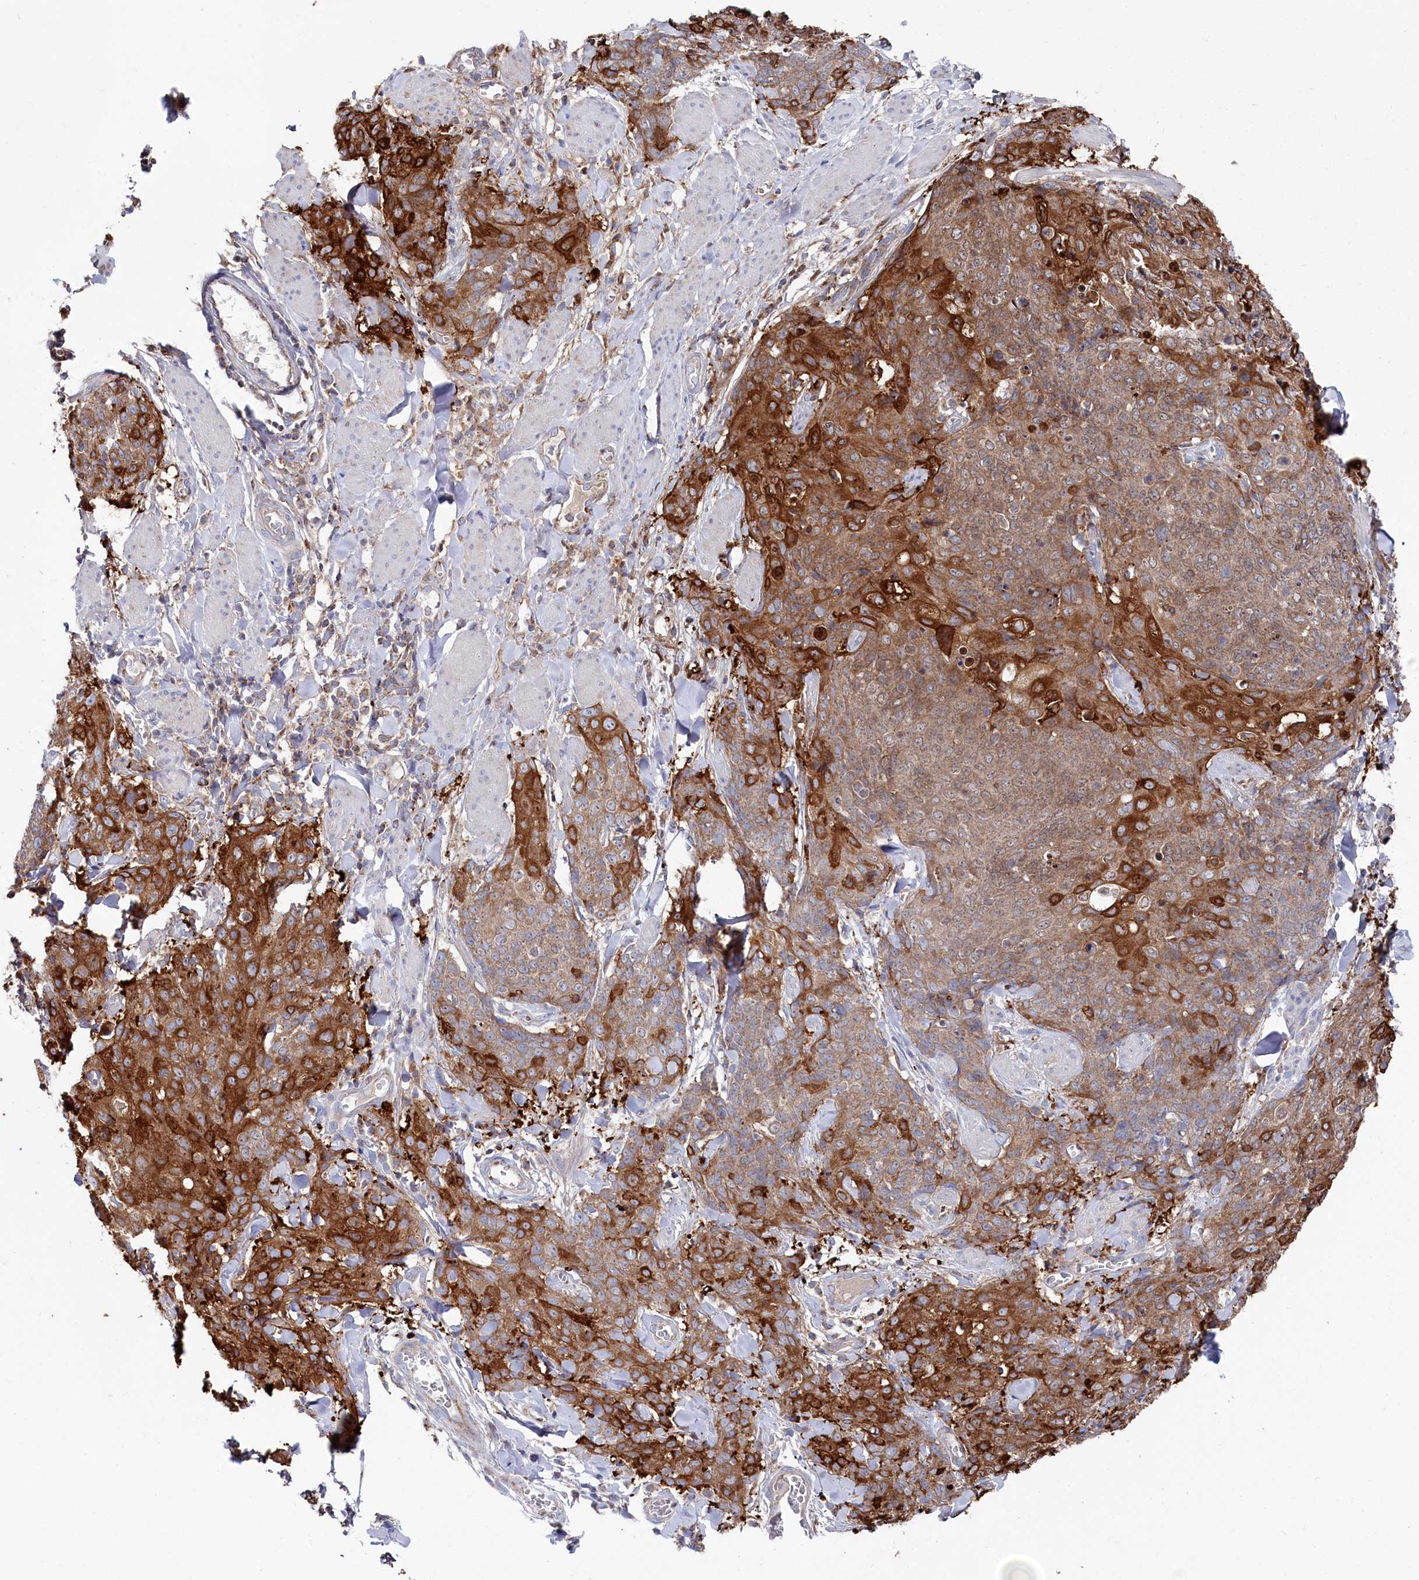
{"staining": {"intensity": "strong", "quantity": "25%-75%", "location": "cytoplasmic/membranous"}, "tissue": "skin cancer", "cell_type": "Tumor cells", "image_type": "cancer", "snomed": [{"axis": "morphology", "description": "Squamous cell carcinoma, NOS"}, {"axis": "topography", "description": "Skin"}, {"axis": "topography", "description": "Vulva"}], "caption": "Human skin squamous cell carcinoma stained with a brown dye shows strong cytoplasmic/membranous positive positivity in approximately 25%-75% of tumor cells.", "gene": "GLS2", "patient": {"sex": "female", "age": 85}}